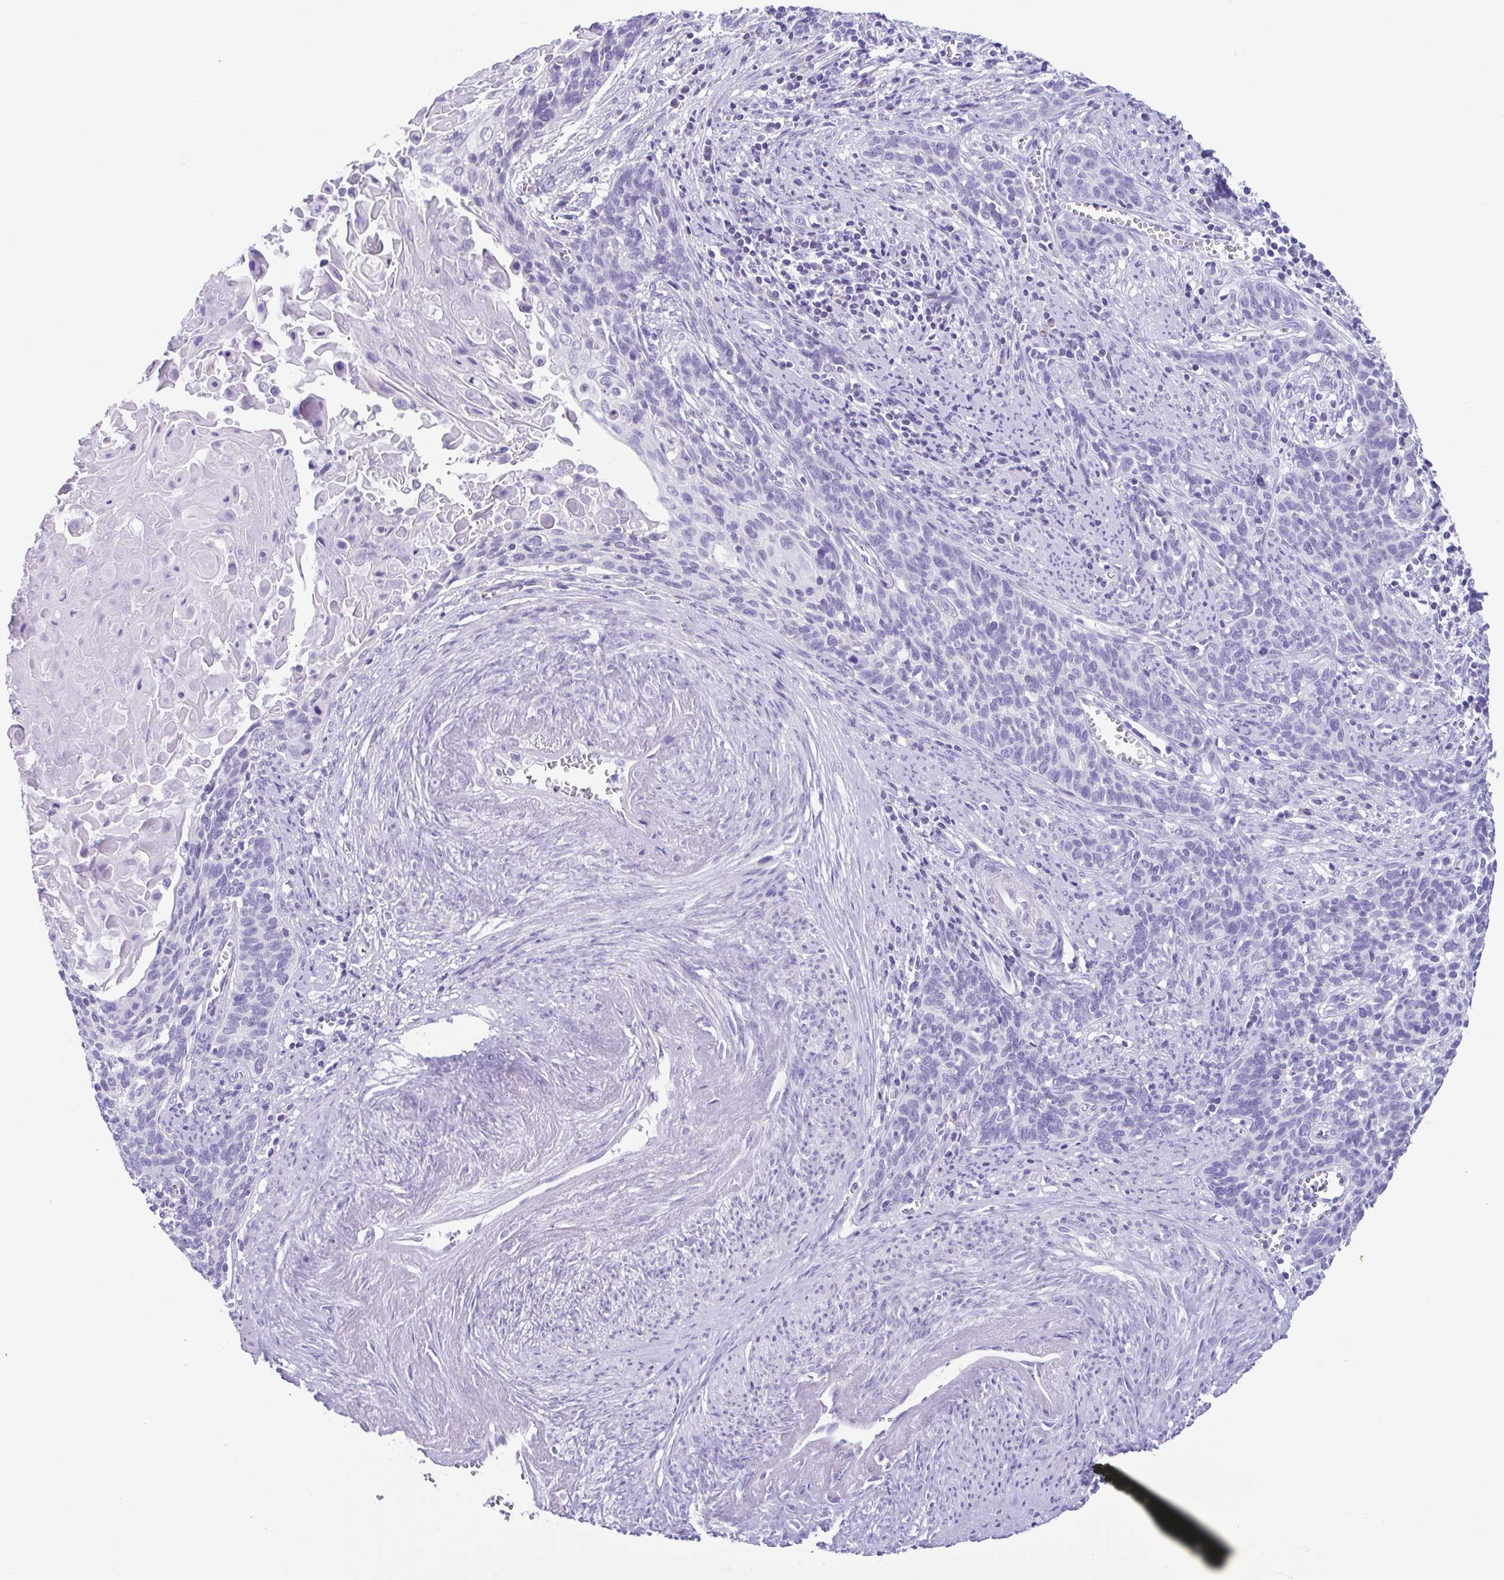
{"staining": {"intensity": "negative", "quantity": "none", "location": "none"}, "tissue": "cervical cancer", "cell_type": "Tumor cells", "image_type": "cancer", "snomed": [{"axis": "morphology", "description": "Squamous cell carcinoma, NOS"}, {"axis": "topography", "description": "Cervix"}], "caption": "High magnification brightfield microscopy of cervical cancer (squamous cell carcinoma) stained with DAB (brown) and counterstained with hematoxylin (blue): tumor cells show no significant staining. Nuclei are stained in blue.", "gene": "ACTRT3", "patient": {"sex": "female", "age": 39}}